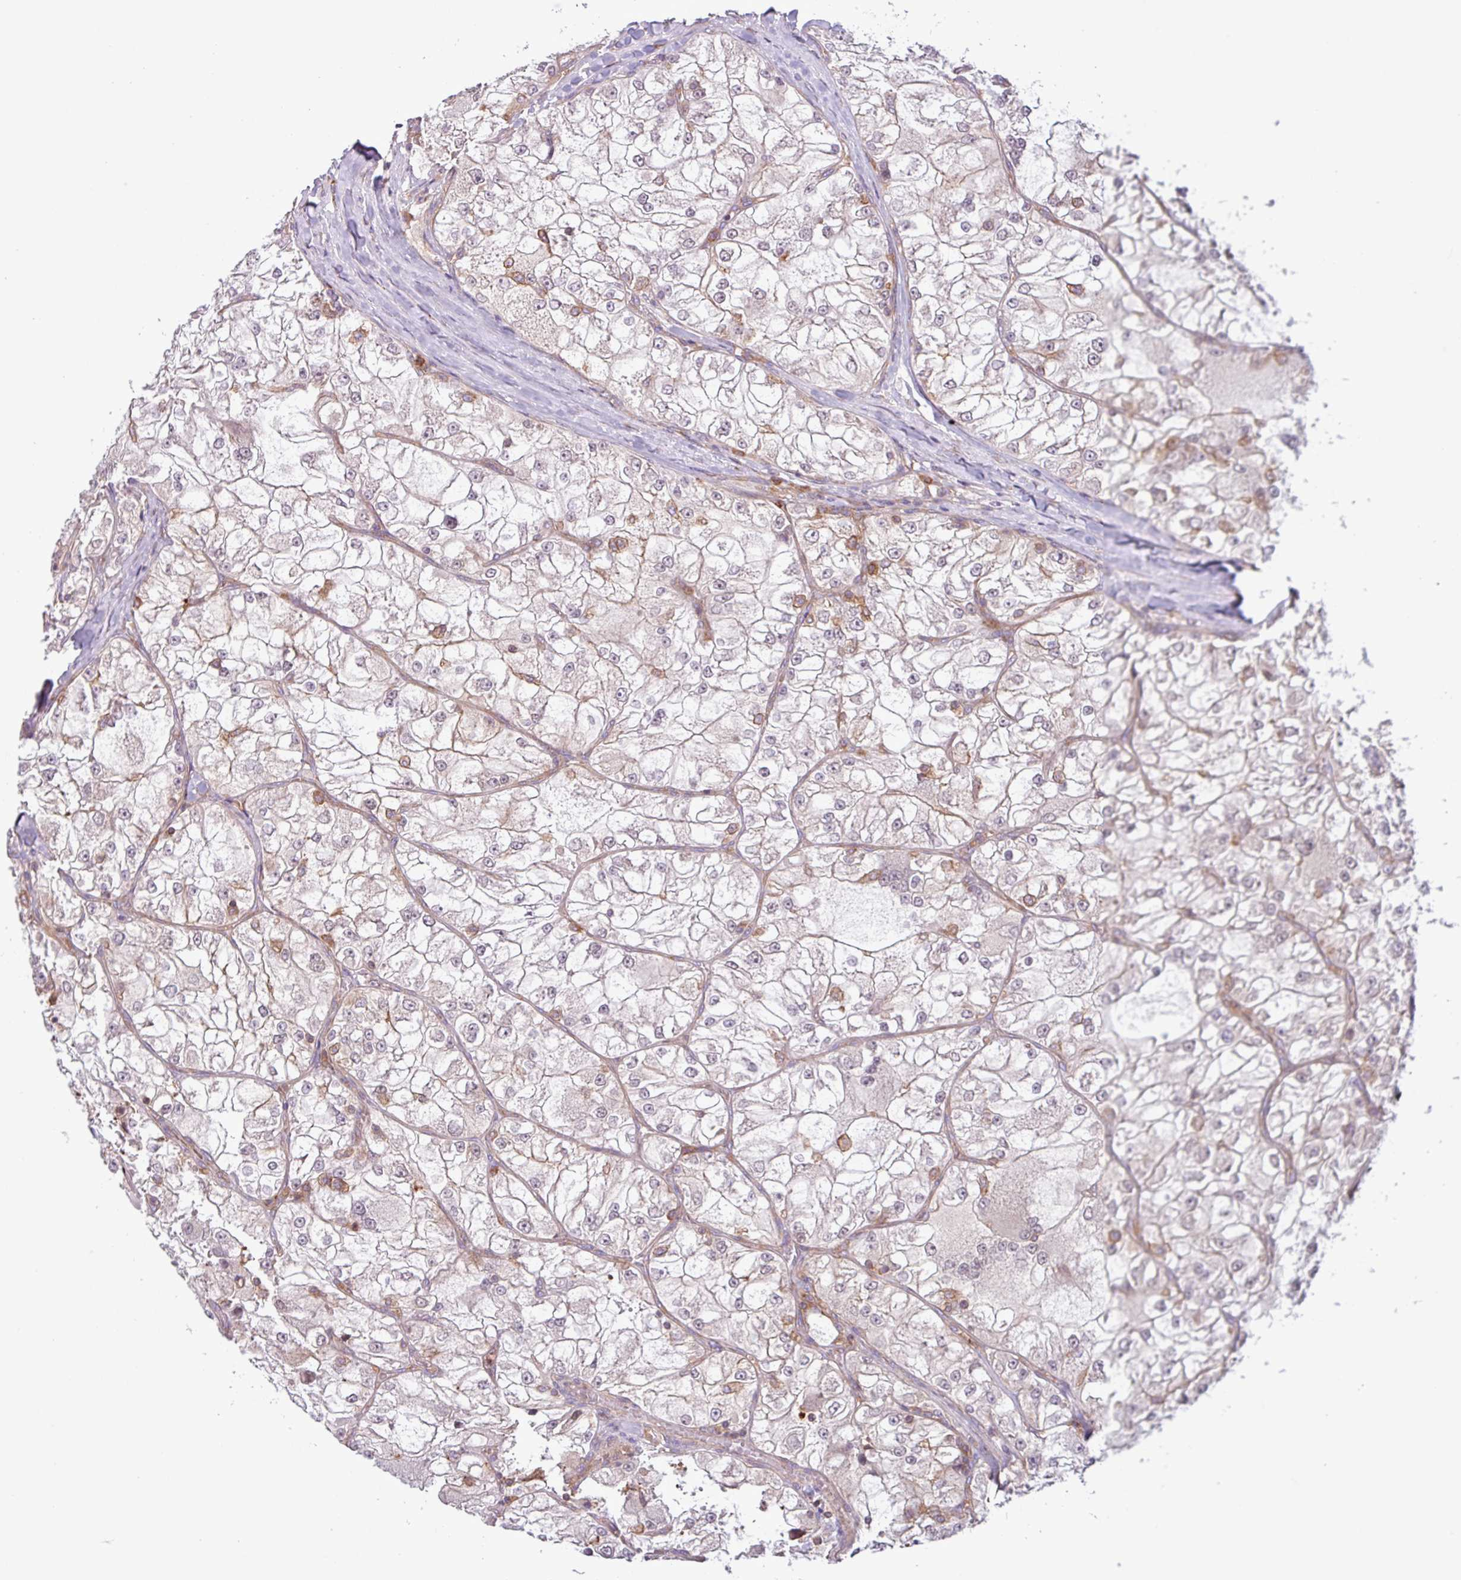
{"staining": {"intensity": "weak", "quantity": "<25%", "location": "cytoplasmic/membranous"}, "tissue": "renal cancer", "cell_type": "Tumor cells", "image_type": "cancer", "snomed": [{"axis": "morphology", "description": "Adenocarcinoma, NOS"}, {"axis": "topography", "description": "Kidney"}], "caption": "Tumor cells are negative for protein expression in human adenocarcinoma (renal).", "gene": "ACTR3", "patient": {"sex": "female", "age": 72}}